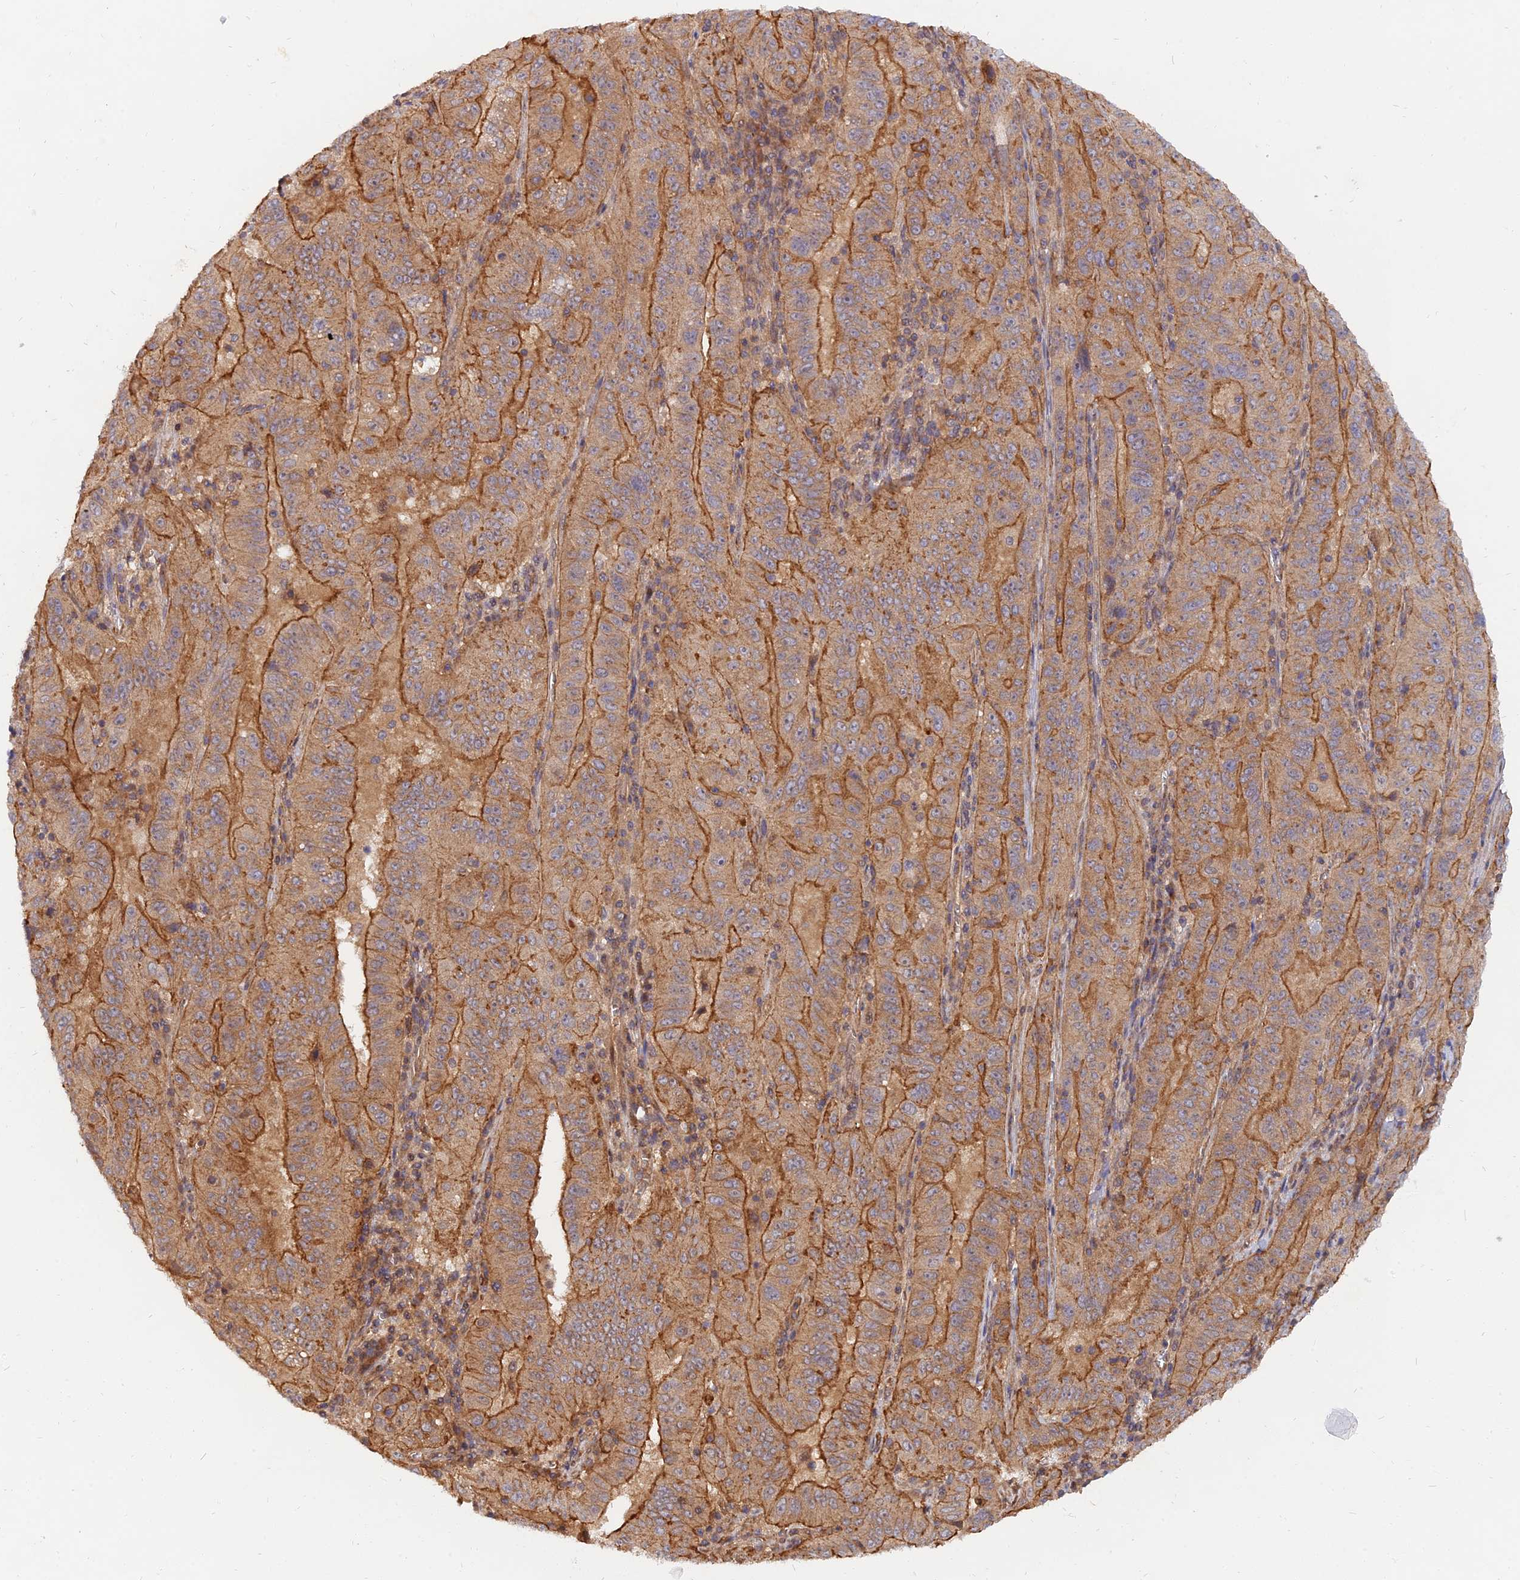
{"staining": {"intensity": "moderate", "quantity": ">75%", "location": "cytoplasmic/membranous"}, "tissue": "pancreatic cancer", "cell_type": "Tumor cells", "image_type": "cancer", "snomed": [{"axis": "morphology", "description": "Adenocarcinoma, NOS"}, {"axis": "topography", "description": "Pancreas"}], "caption": "Approximately >75% of tumor cells in pancreatic cancer (adenocarcinoma) exhibit moderate cytoplasmic/membranous protein expression as visualized by brown immunohistochemical staining.", "gene": "WDR41", "patient": {"sex": "male", "age": 63}}